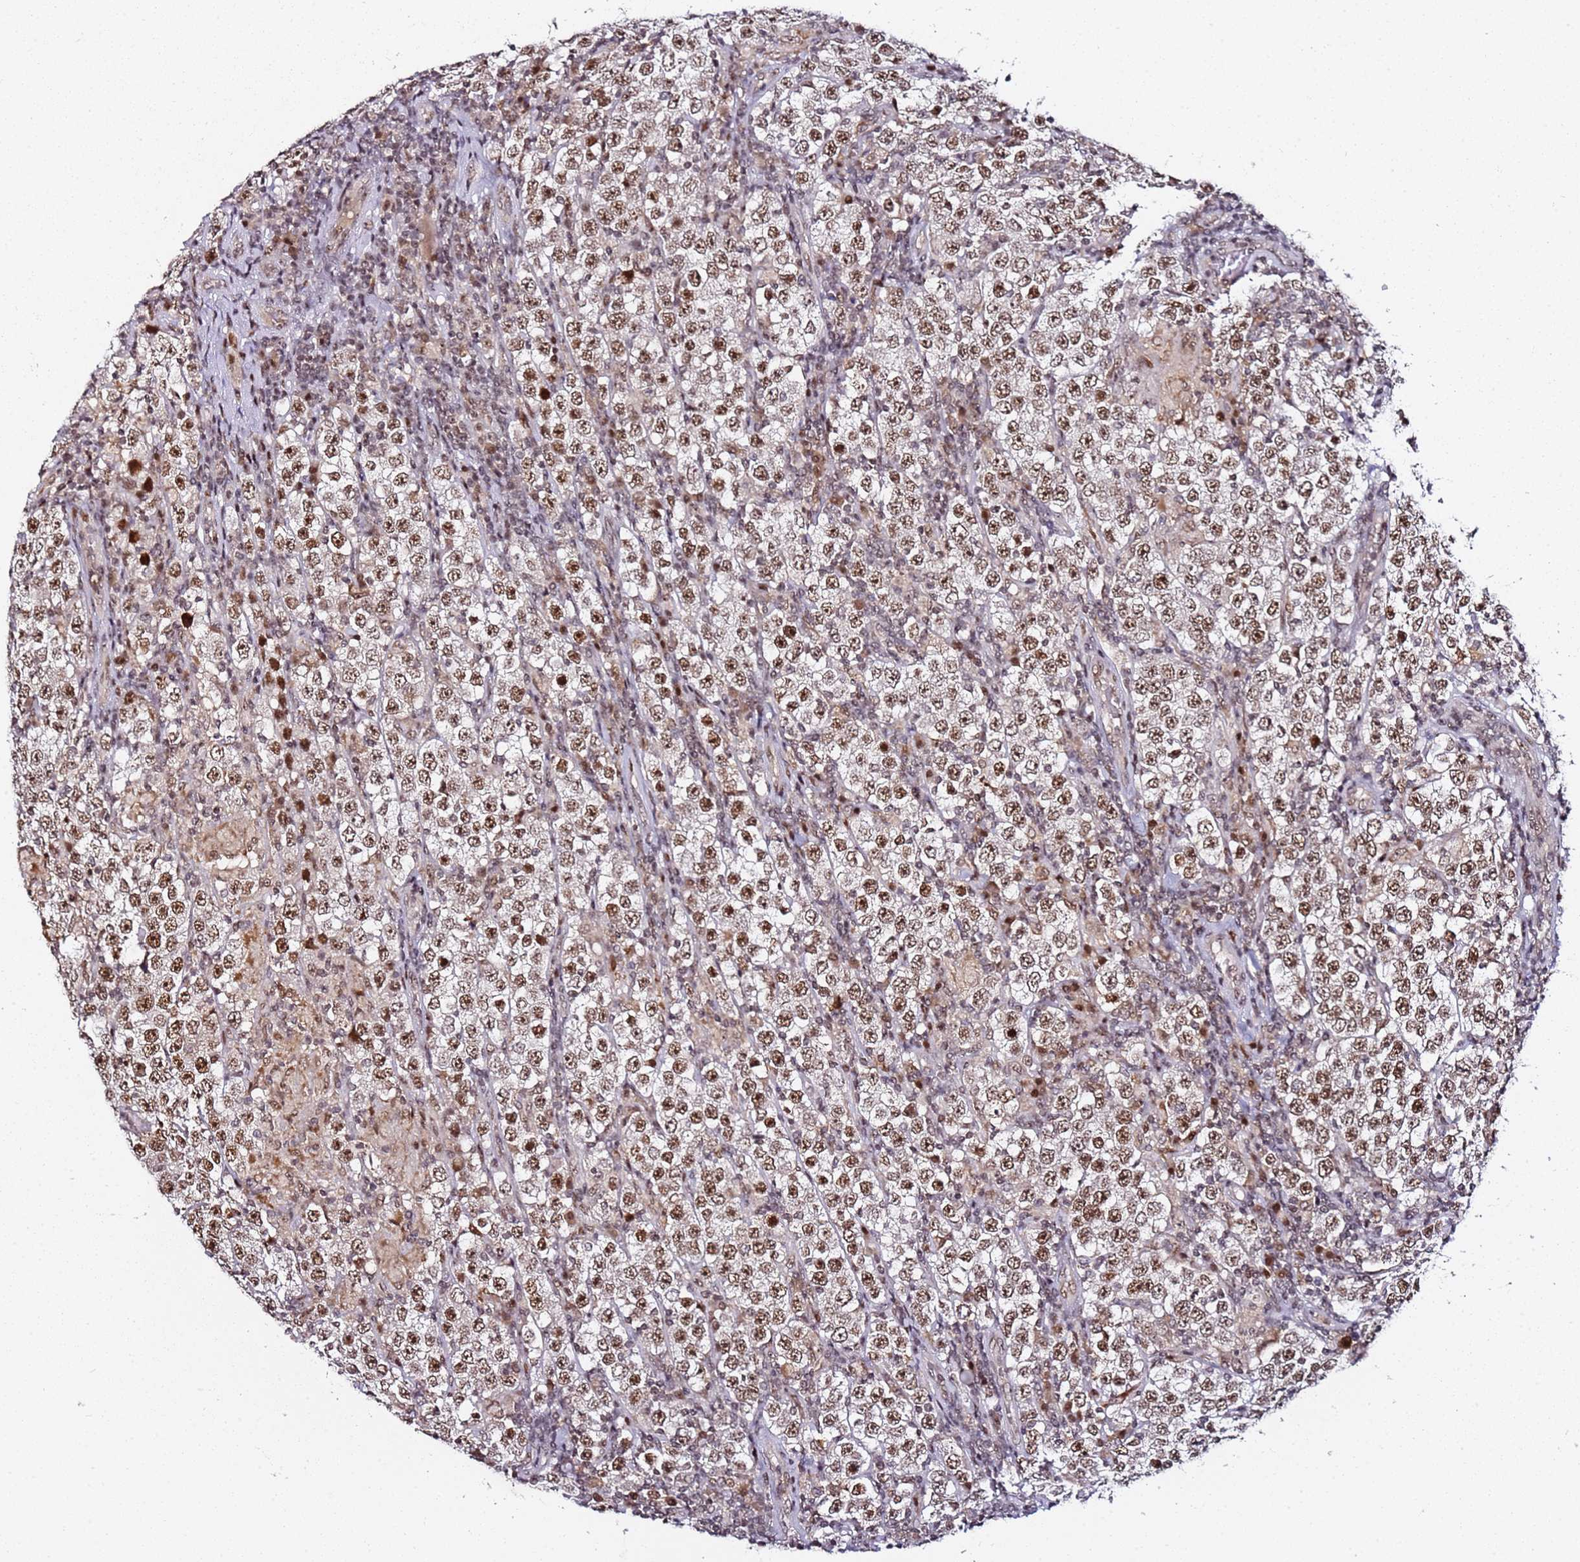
{"staining": {"intensity": "moderate", "quantity": ">75%", "location": "nuclear"}, "tissue": "testis cancer", "cell_type": "Tumor cells", "image_type": "cancer", "snomed": [{"axis": "morphology", "description": "Normal tissue, NOS"}, {"axis": "morphology", "description": "Urothelial carcinoma, High grade"}, {"axis": "morphology", "description": "Seminoma, NOS"}, {"axis": "morphology", "description": "Carcinoma, Embryonal, NOS"}, {"axis": "topography", "description": "Urinary bladder"}, {"axis": "topography", "description": "Testis"}], "caption": "A medium amount of moderate nuclear positivity is seen in approximately >75% of tumor cells in testis cancer (embryonal carcinoma) tissue. Immunohistochemistry stains the protein in brown and the nuclei are stained blue.", "gene": "FCF1", "patient": {"sex": "male", "age": 41}}